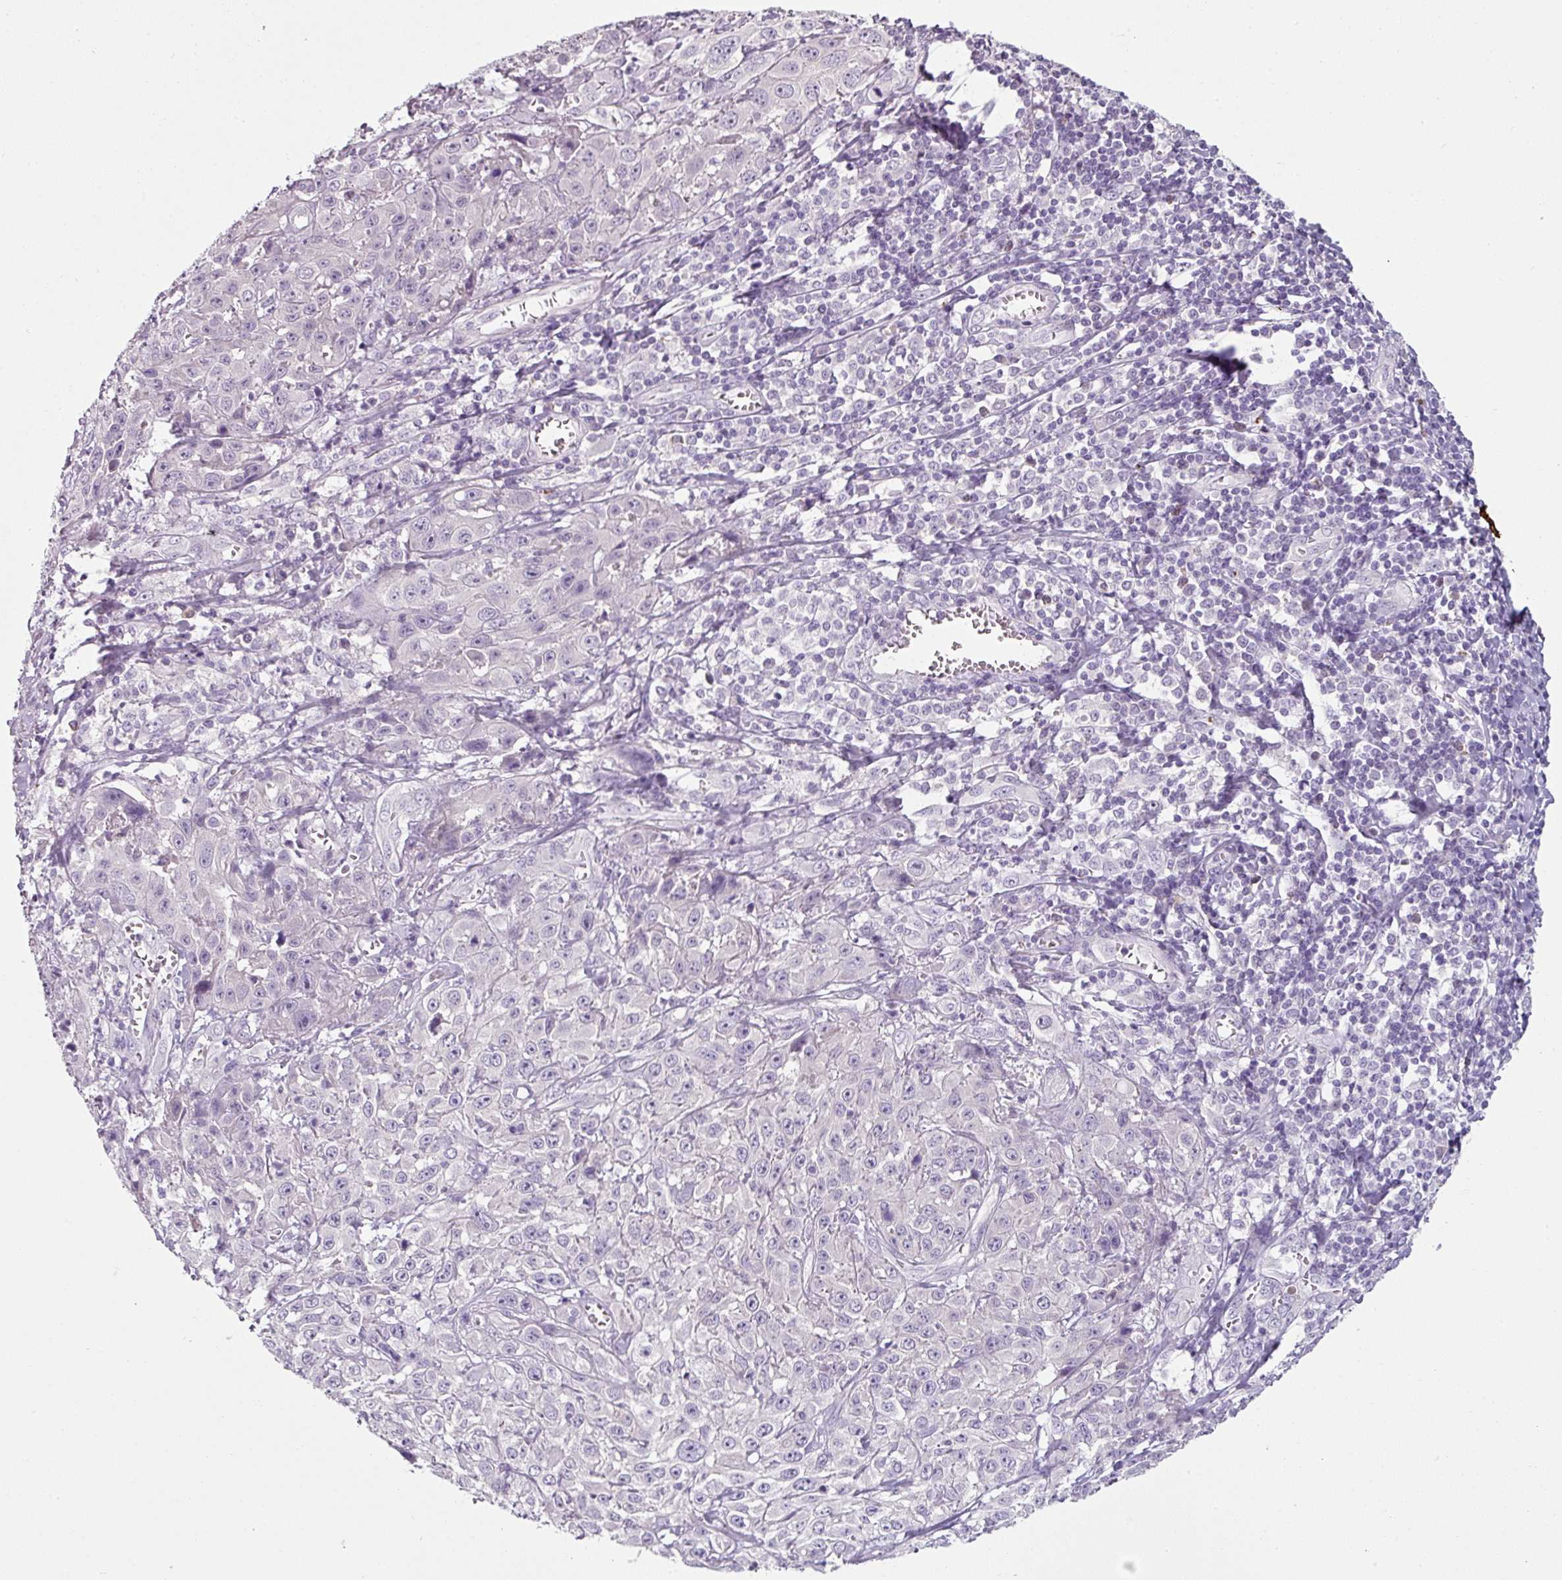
{"staining": {"intensity": "negative", "quantity": "none", "location": "none"}, "tissue": "skin cancer", "cell_type": "Tumor cells", "image_type": "cancer", "snomed": [{"axis": "morphology", "description": "Squamous cell carcinoma, NOS"}, {"axis": "topography", "description": "Skin"}, {"axis": "topography", "description": "Vulva"}], "caption": "Human squamous cell carcinoma (skin) stained for a protein using IHC exhibits no expression in tumor cells.", "gene": "FHAD1", "patient": {"sex": "female", "age": 71}}